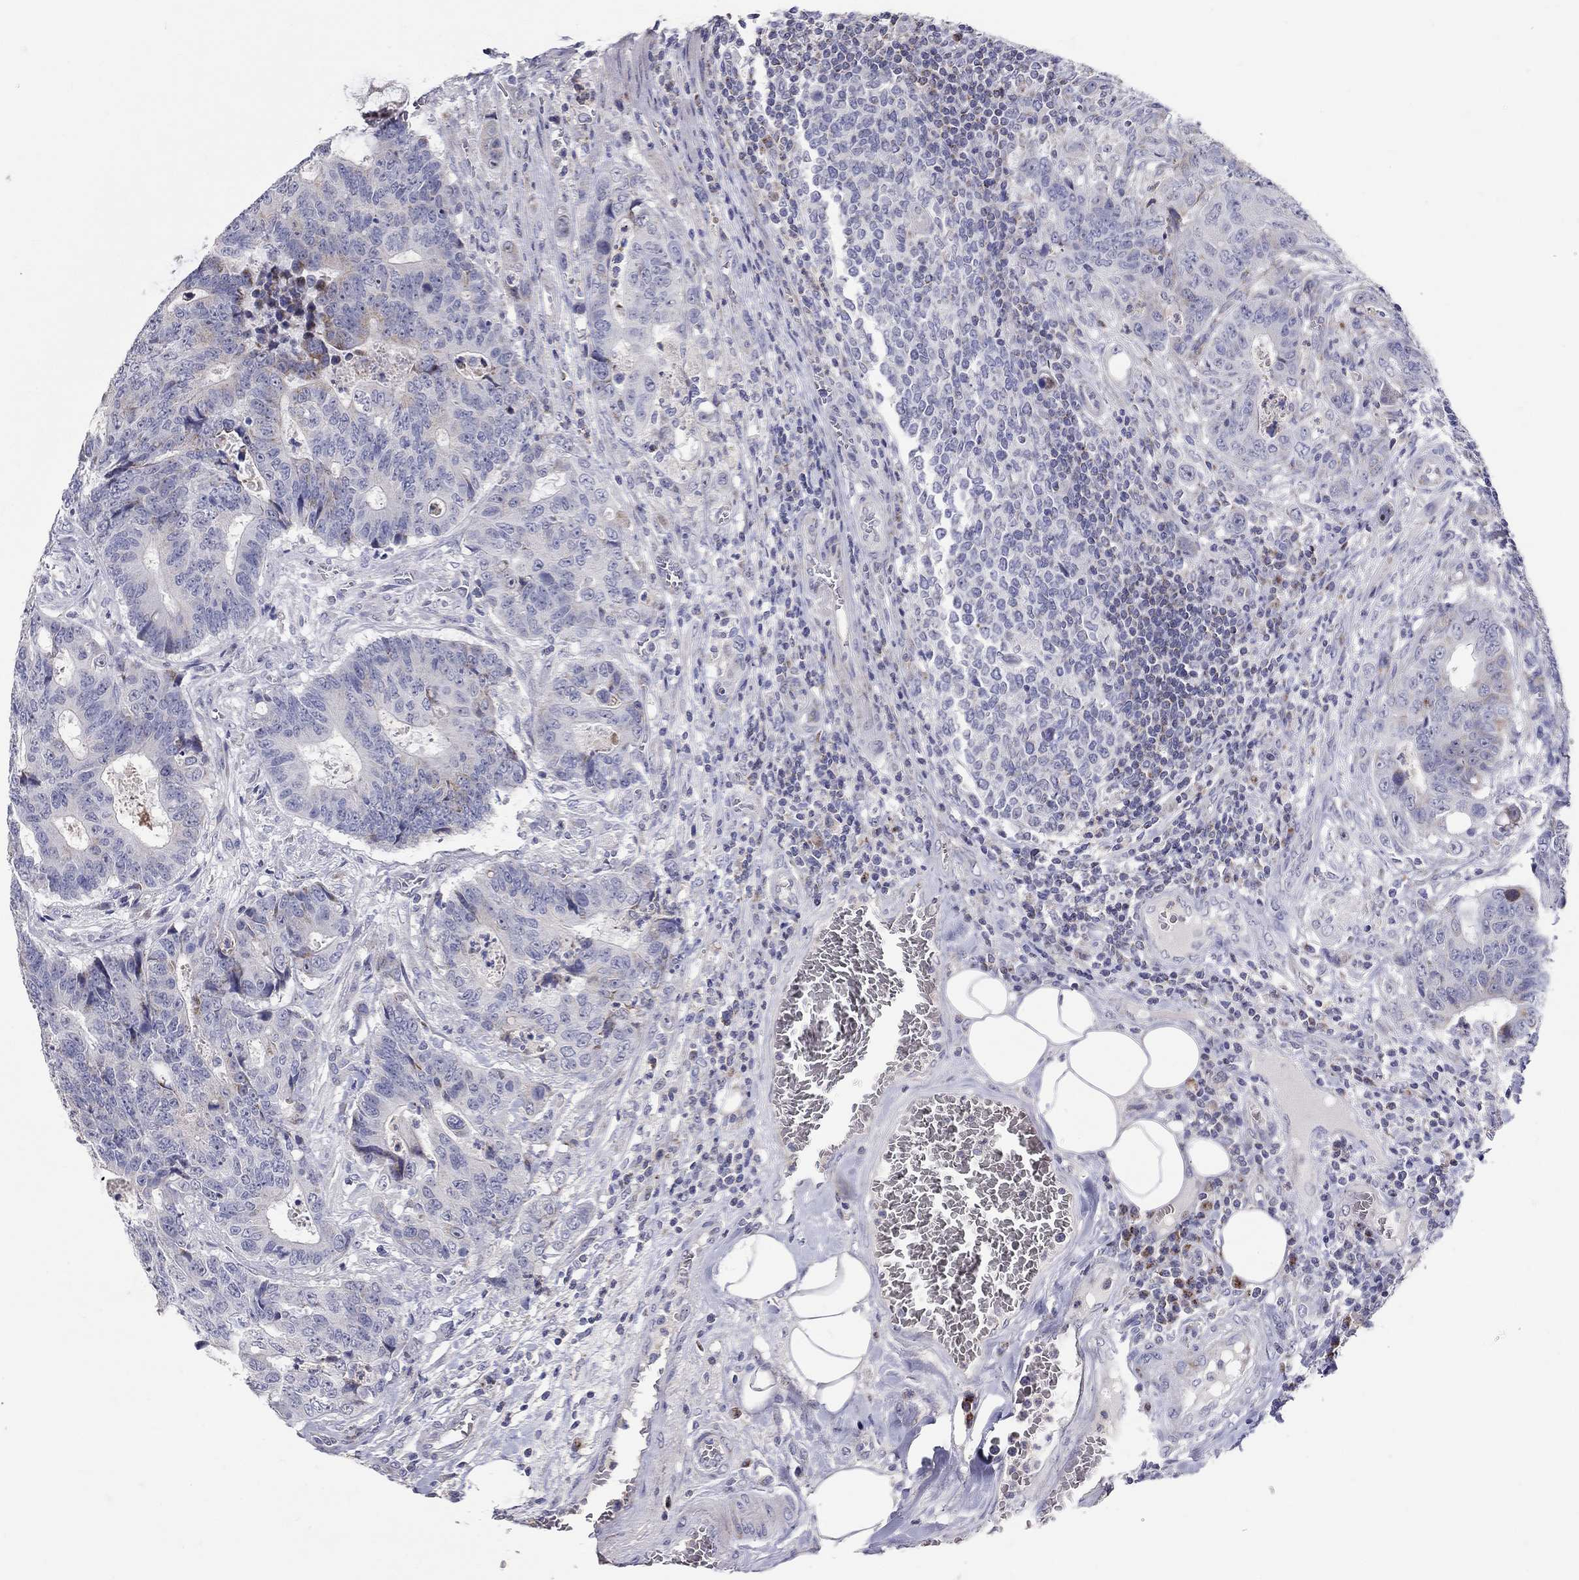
{"staining": {"intensity": "weak", "quantity": "<25%", "location": "cytoplasmic/membranous"}, "tissue": "colorectal cancer", "cell_type": "Tumor cells", "image_type": "cancer", "snomed": [{"axis": "morphology", "description": "Adenocarcinoma, NOS"}, {"axis": "topography", "description": "Colon"}], "caption": "This is a histopathology image of immunohistochemistry (IHC) staining of adenocarcinoma (colorectal), which shows no staining in tumor cells. Brightfield microscopy of immunohistochemistry (IHC) stained with DAB (3,3'-diaminobenzidine) (brown) and hematoxylin (blue), captured at high magnification.", "gene": "HMX2", "patient": {"sex": "female", "age": 48}}